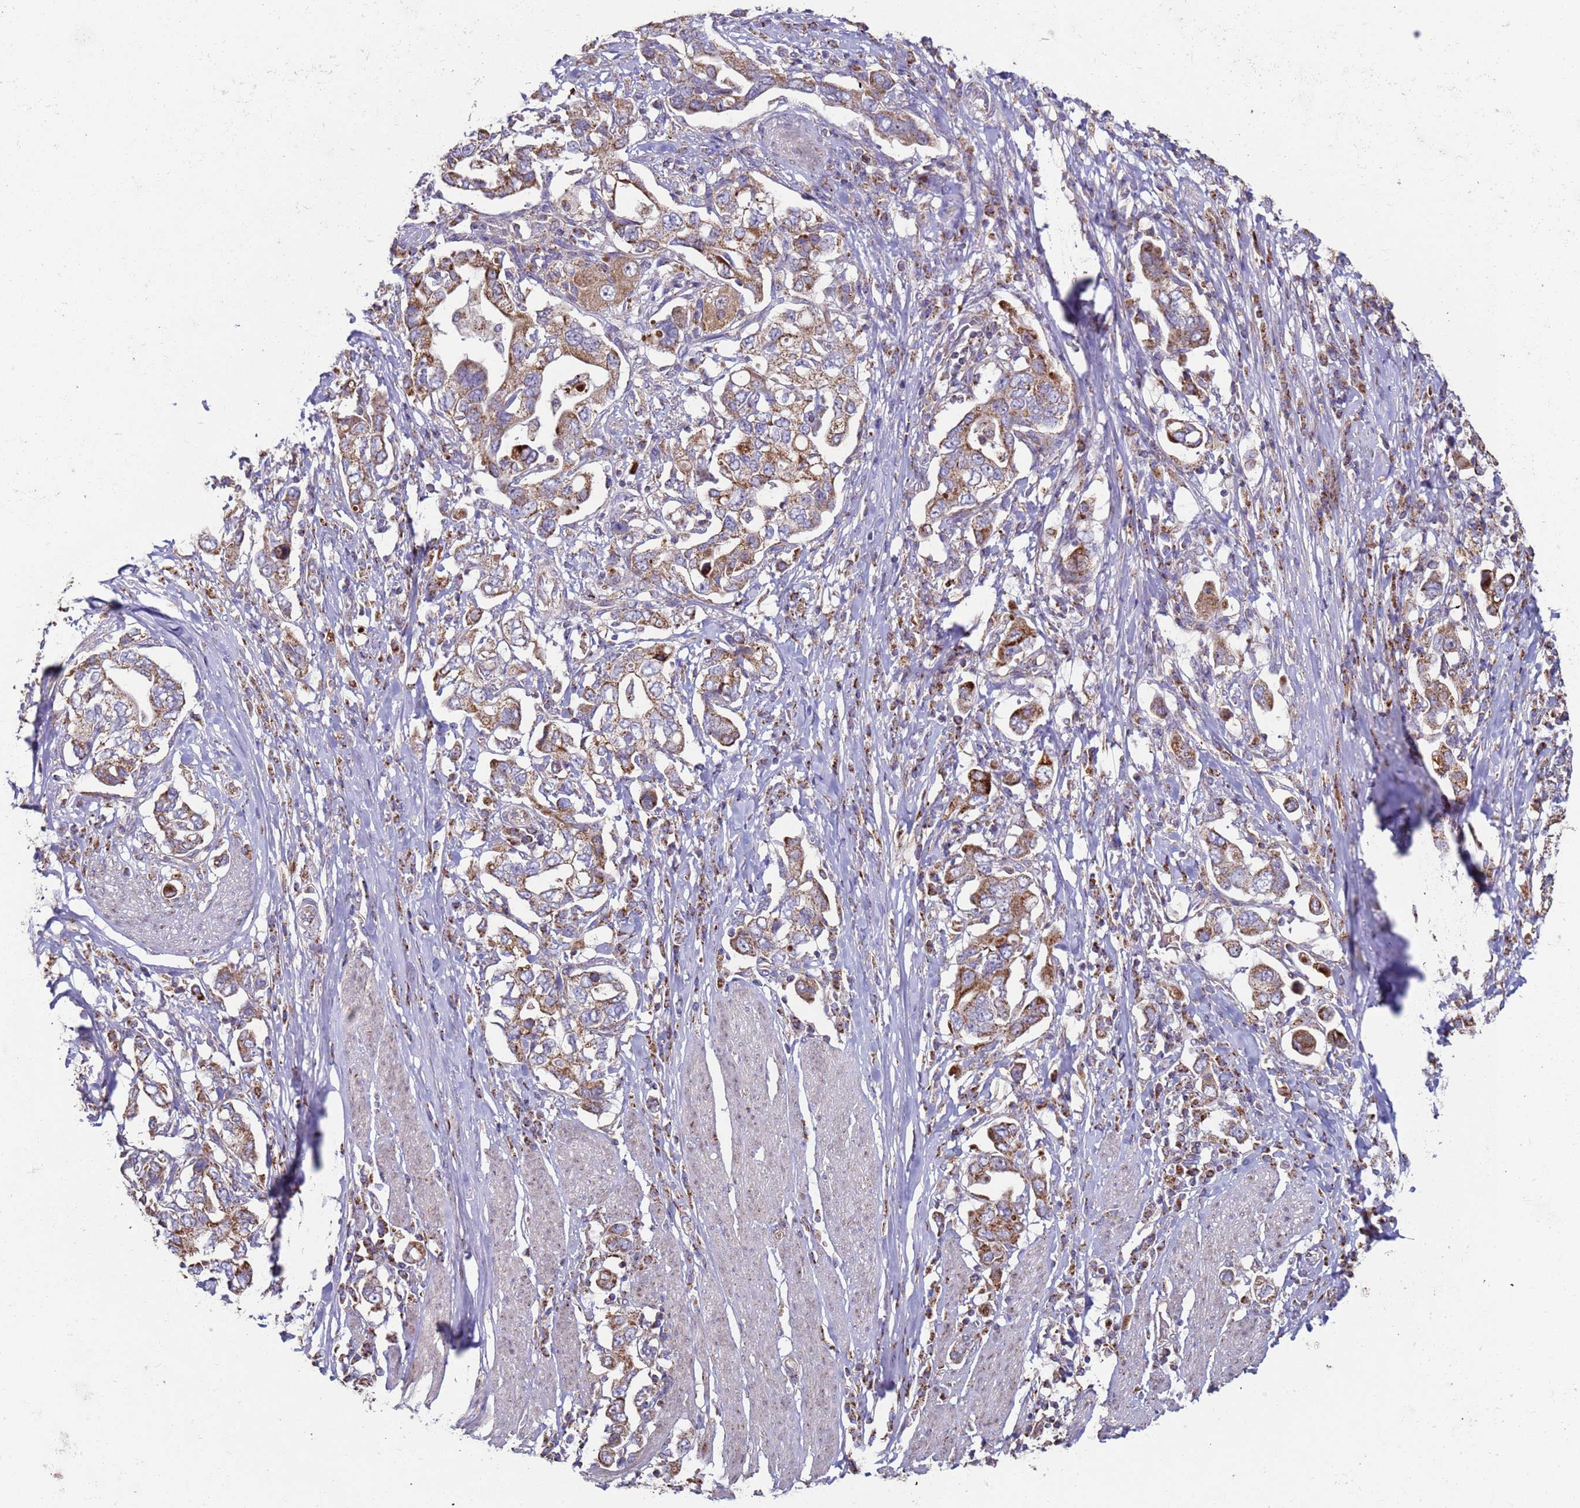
{"staining": {"intensity": "moderate", "quantity": ">75%", "location": "cytoplasmic/membranous"}, "tissue": "stomach cancer", "cell_type": "Tumor cells", "image_type": "cancer", "snomed": [{"axis": "morphology", "description": "Adenocarcinoma, NOS"}, {"axis": "topography", "description": "Stomach, upper"}, {"axis": "topography", "description": "Stomach"}], "caption": "There is medium levels of moderate cytoplasmic/membranous expression in tumor cells of stomach cancer (adenocarcinoma), as demonstrated by immunohistochemical staining (brown color).", "gene": "FBXO33", "patient": {"sex": "male", "age": 62}}